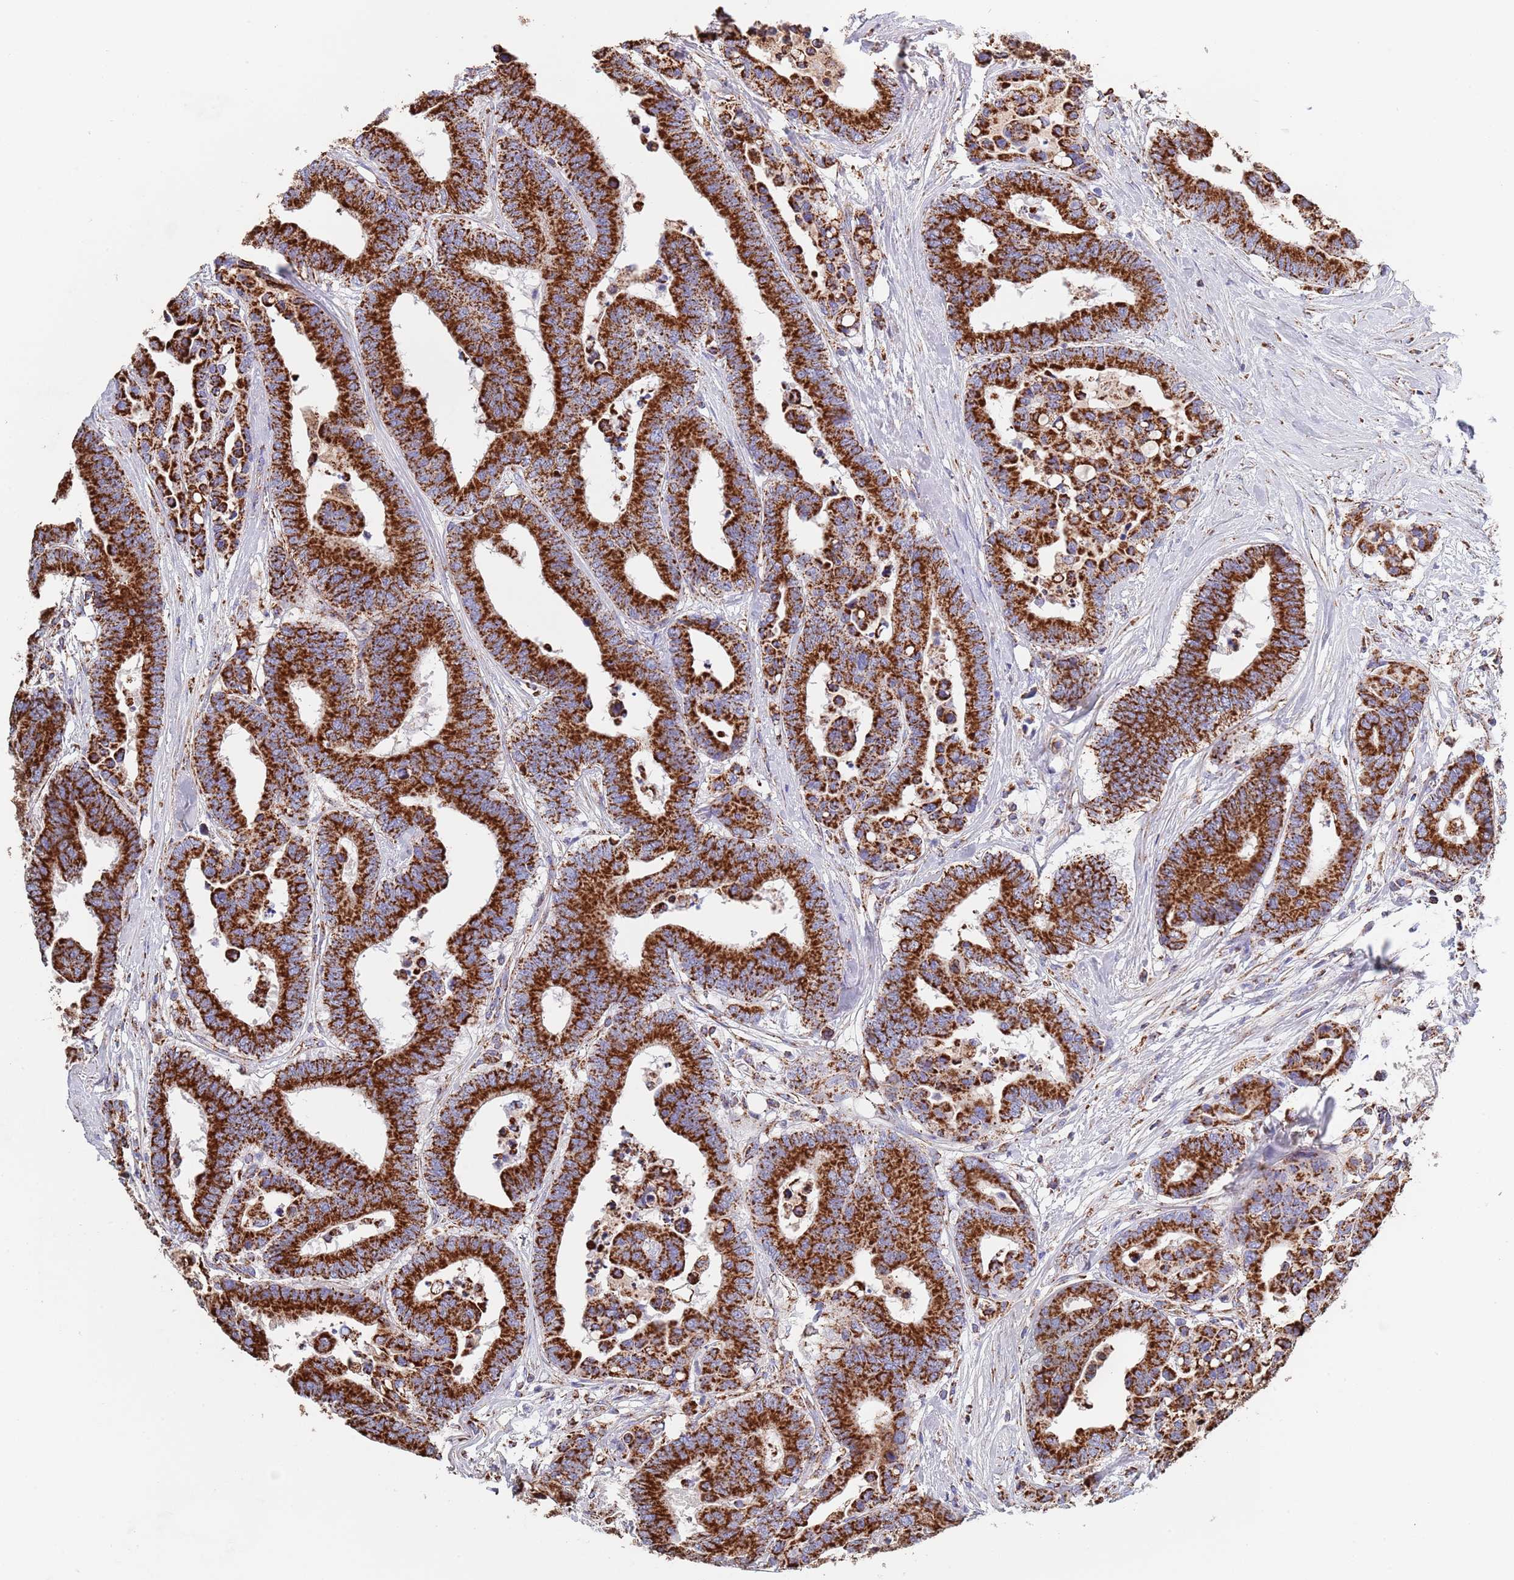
{"staining": {"intensity": "strong", "quantity": ">75%", "location": "cytoplasmic/membranous"}, "tissue": "colorectal cancer", "cell_type": "Tumor cells", "image_type": "cancer", "snomed": [{"axis": "morphology", "description": "Adenocarcinoma, NOS"}, {"axis": "topography", "description": "Colon"}], "caption": "A high amount of strong cytoplasmic/membranous positivity is identified in about >75% of tumor cells in colorectal adenocarcinoma tissue.", "gene": "PGP", "patient": {"sex": "male", "age": 82}}